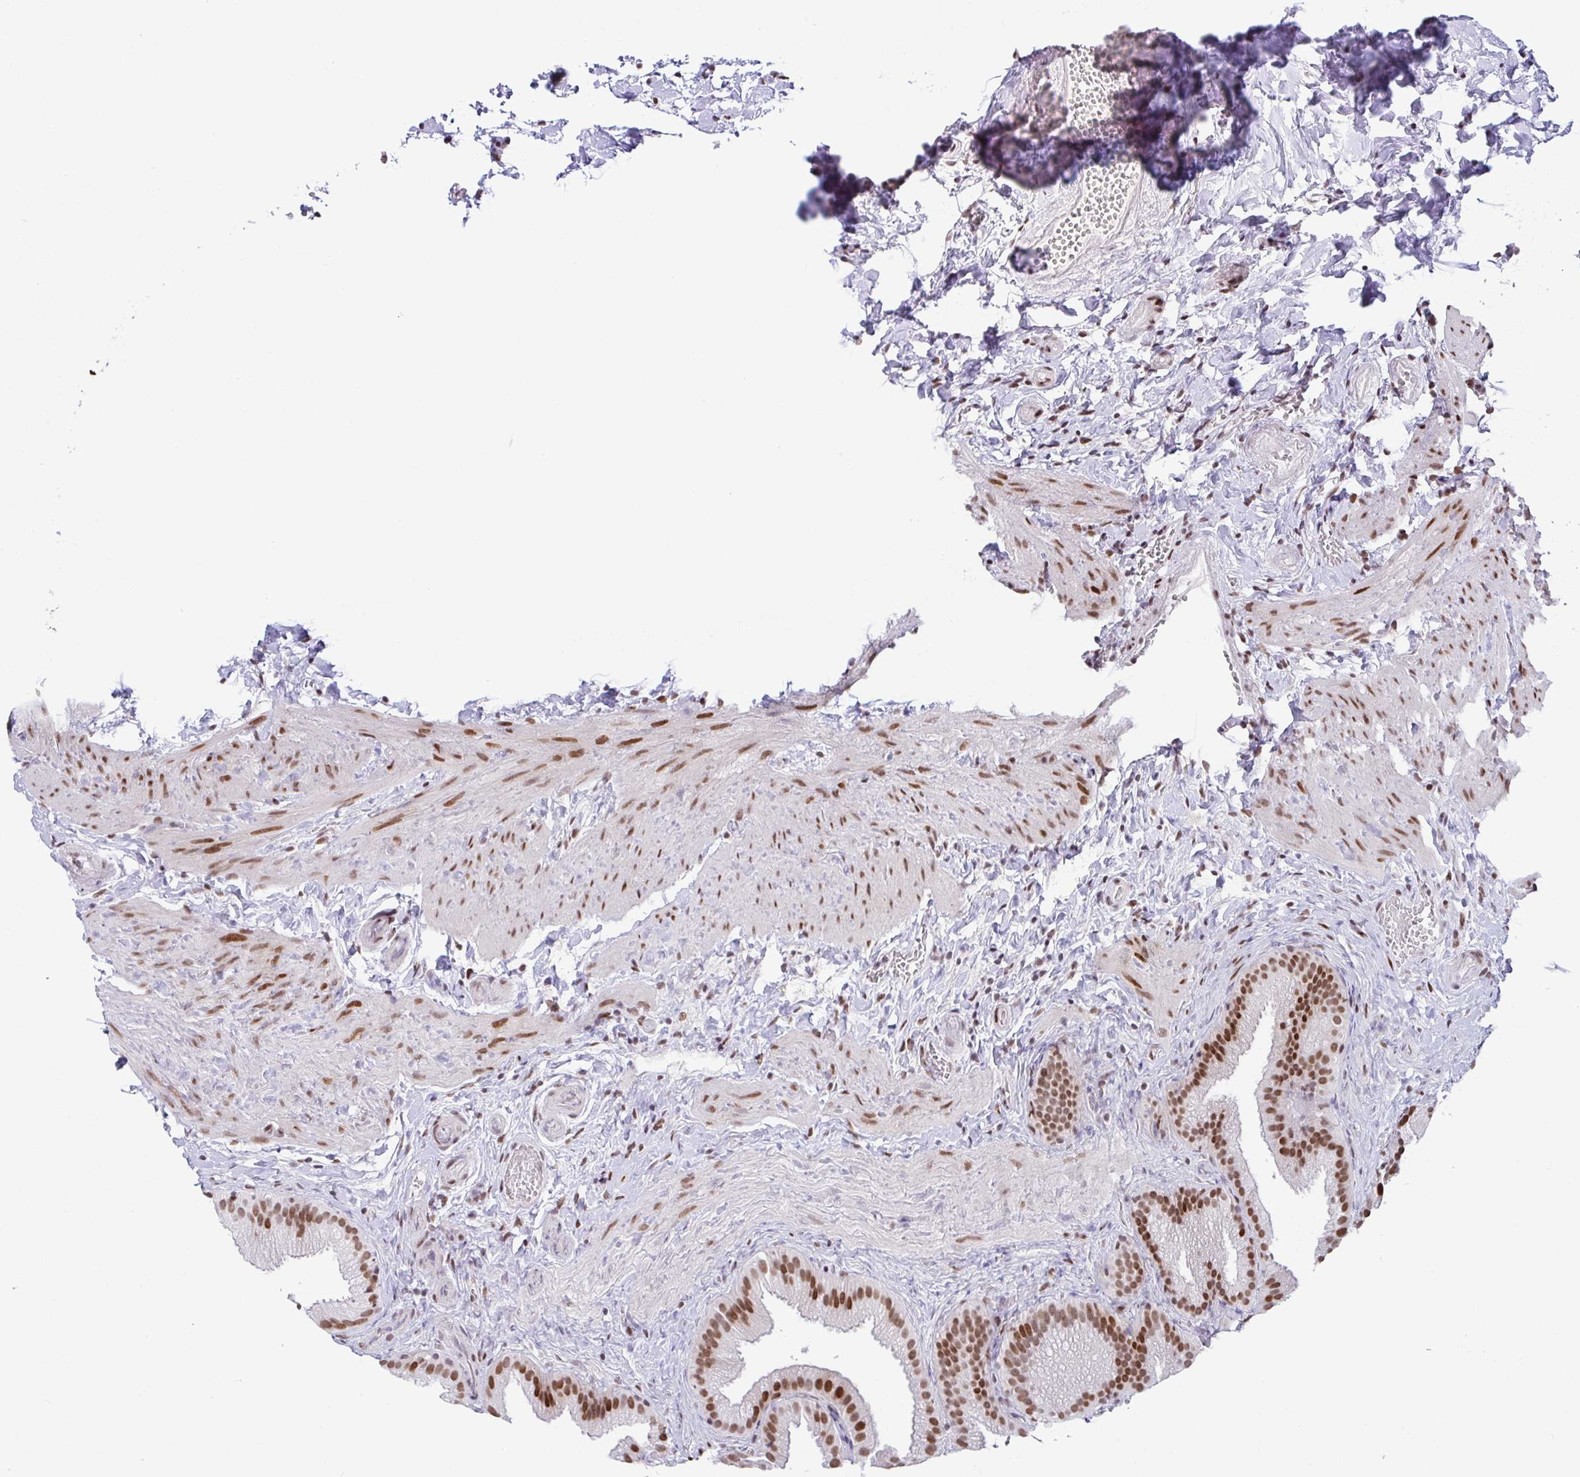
{"staining": {"intensity": "moderate", "quantity": ">75%", "location": "nuclear"}, "tissue": "gallbladder", "cell_type": "Glandular cells", "image_type": "normal", "snomed": [{"axis": "morphology", "description": "Normal tissue, NOS"}, {"axis": "topography", "description": "Gallbladder"}], "caption": "Immunohistochemistry photomicrograph of benign gallbladder stained for a protein (brown), which shows medium levels of moderate nuclear staining in about >75% of glandular cells.", "gene": "CLP1", "patient": {"sex": "female", "age": 63}}